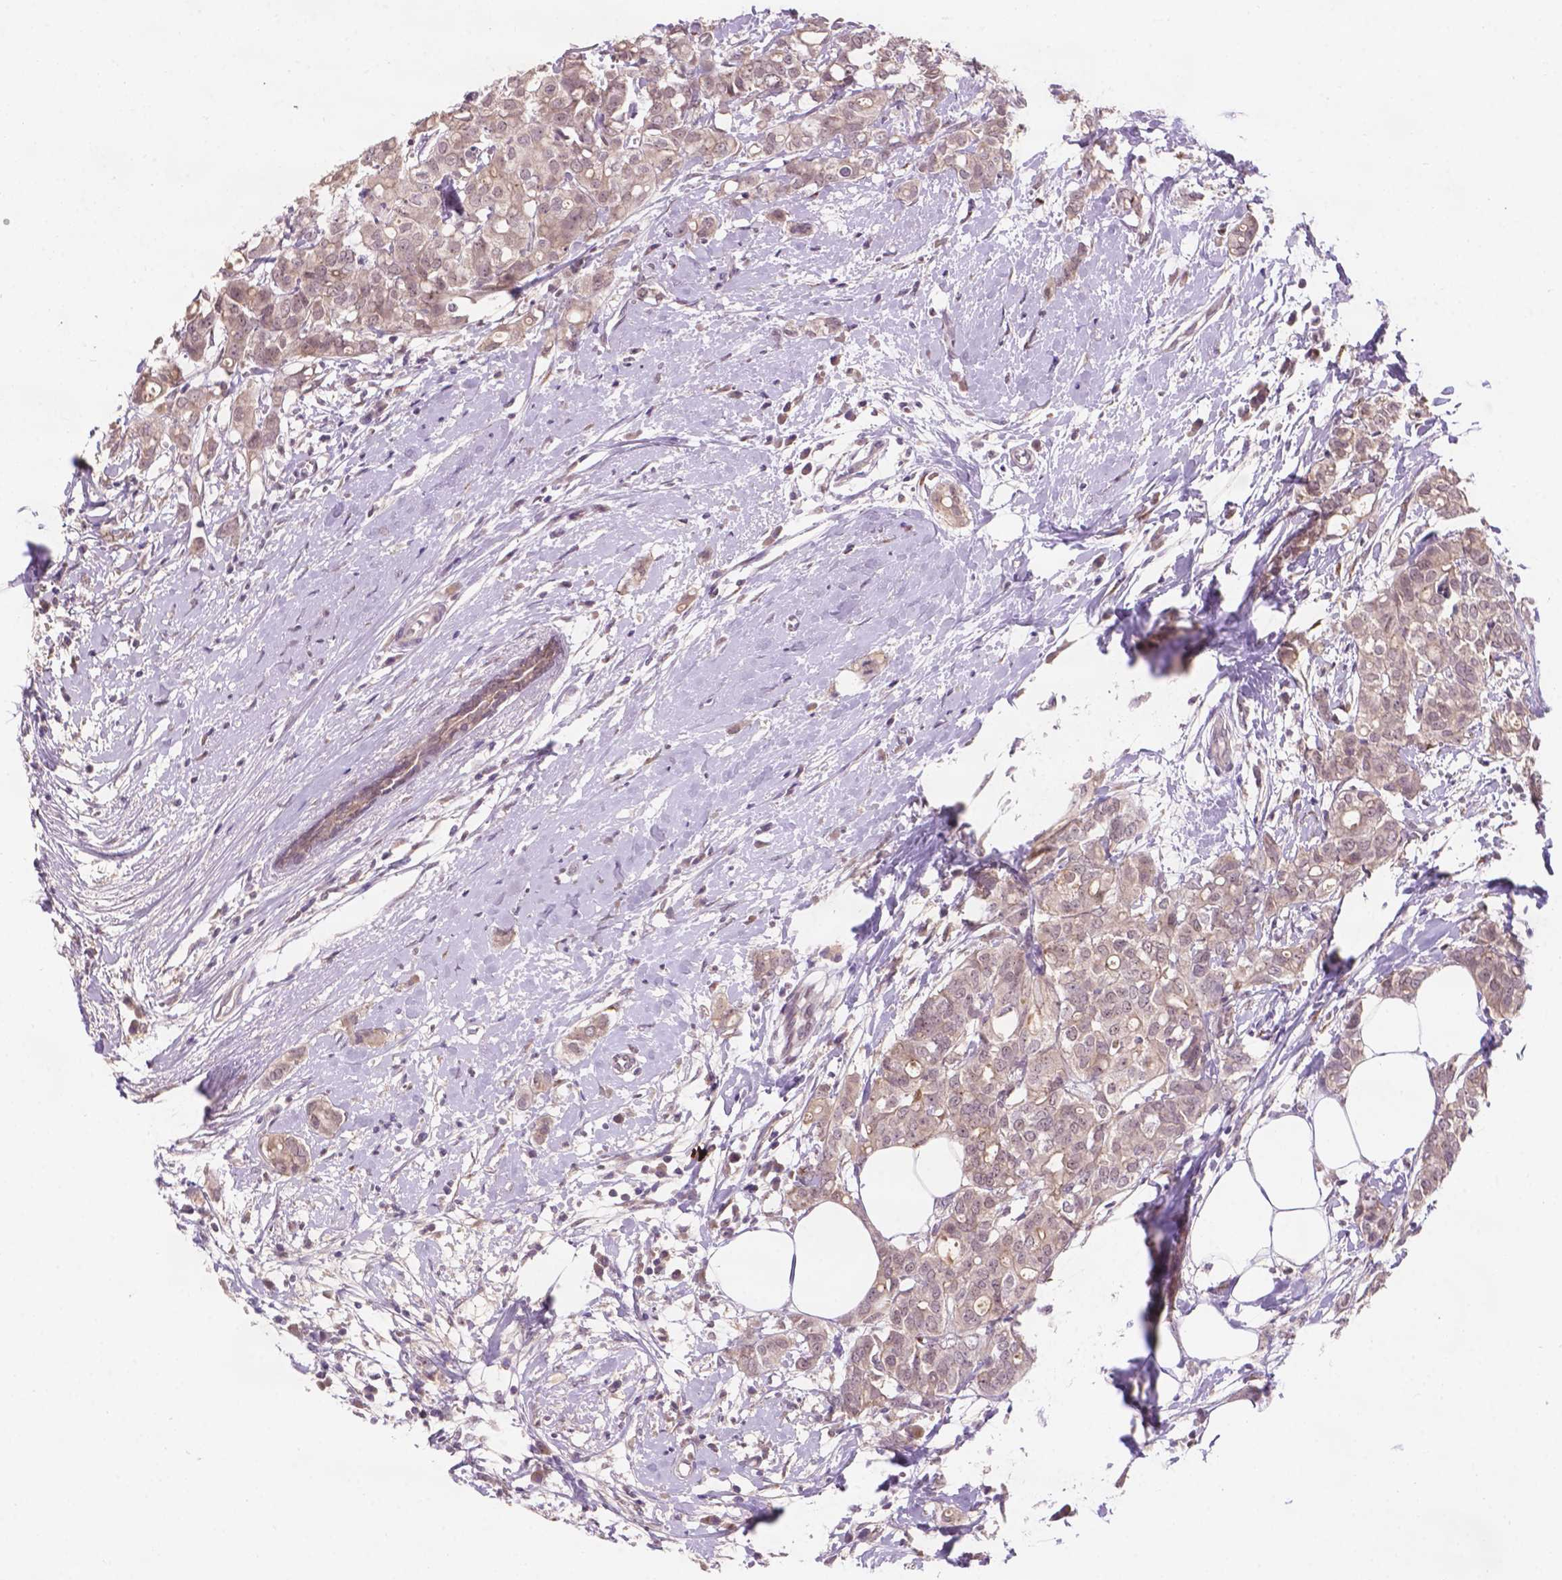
{"staining": {"intensity": "weak", "quantity": "<25%", "location": "cytoplasmic/membranous"}, "tissue": "breast cancer", "cell_type": "Tumor cells", "image_type": "cancer", "snomed": [{"axis": "morphology", "description": "Duct carcinoma"}, {"axis": "topography", "description": "Breast"}], "caption": "Tumor cells show no significant protein staining in breast intraductal carcinoma.", "gene": "GXYLT2", "patient": {"sex": "female", "age": 40}}